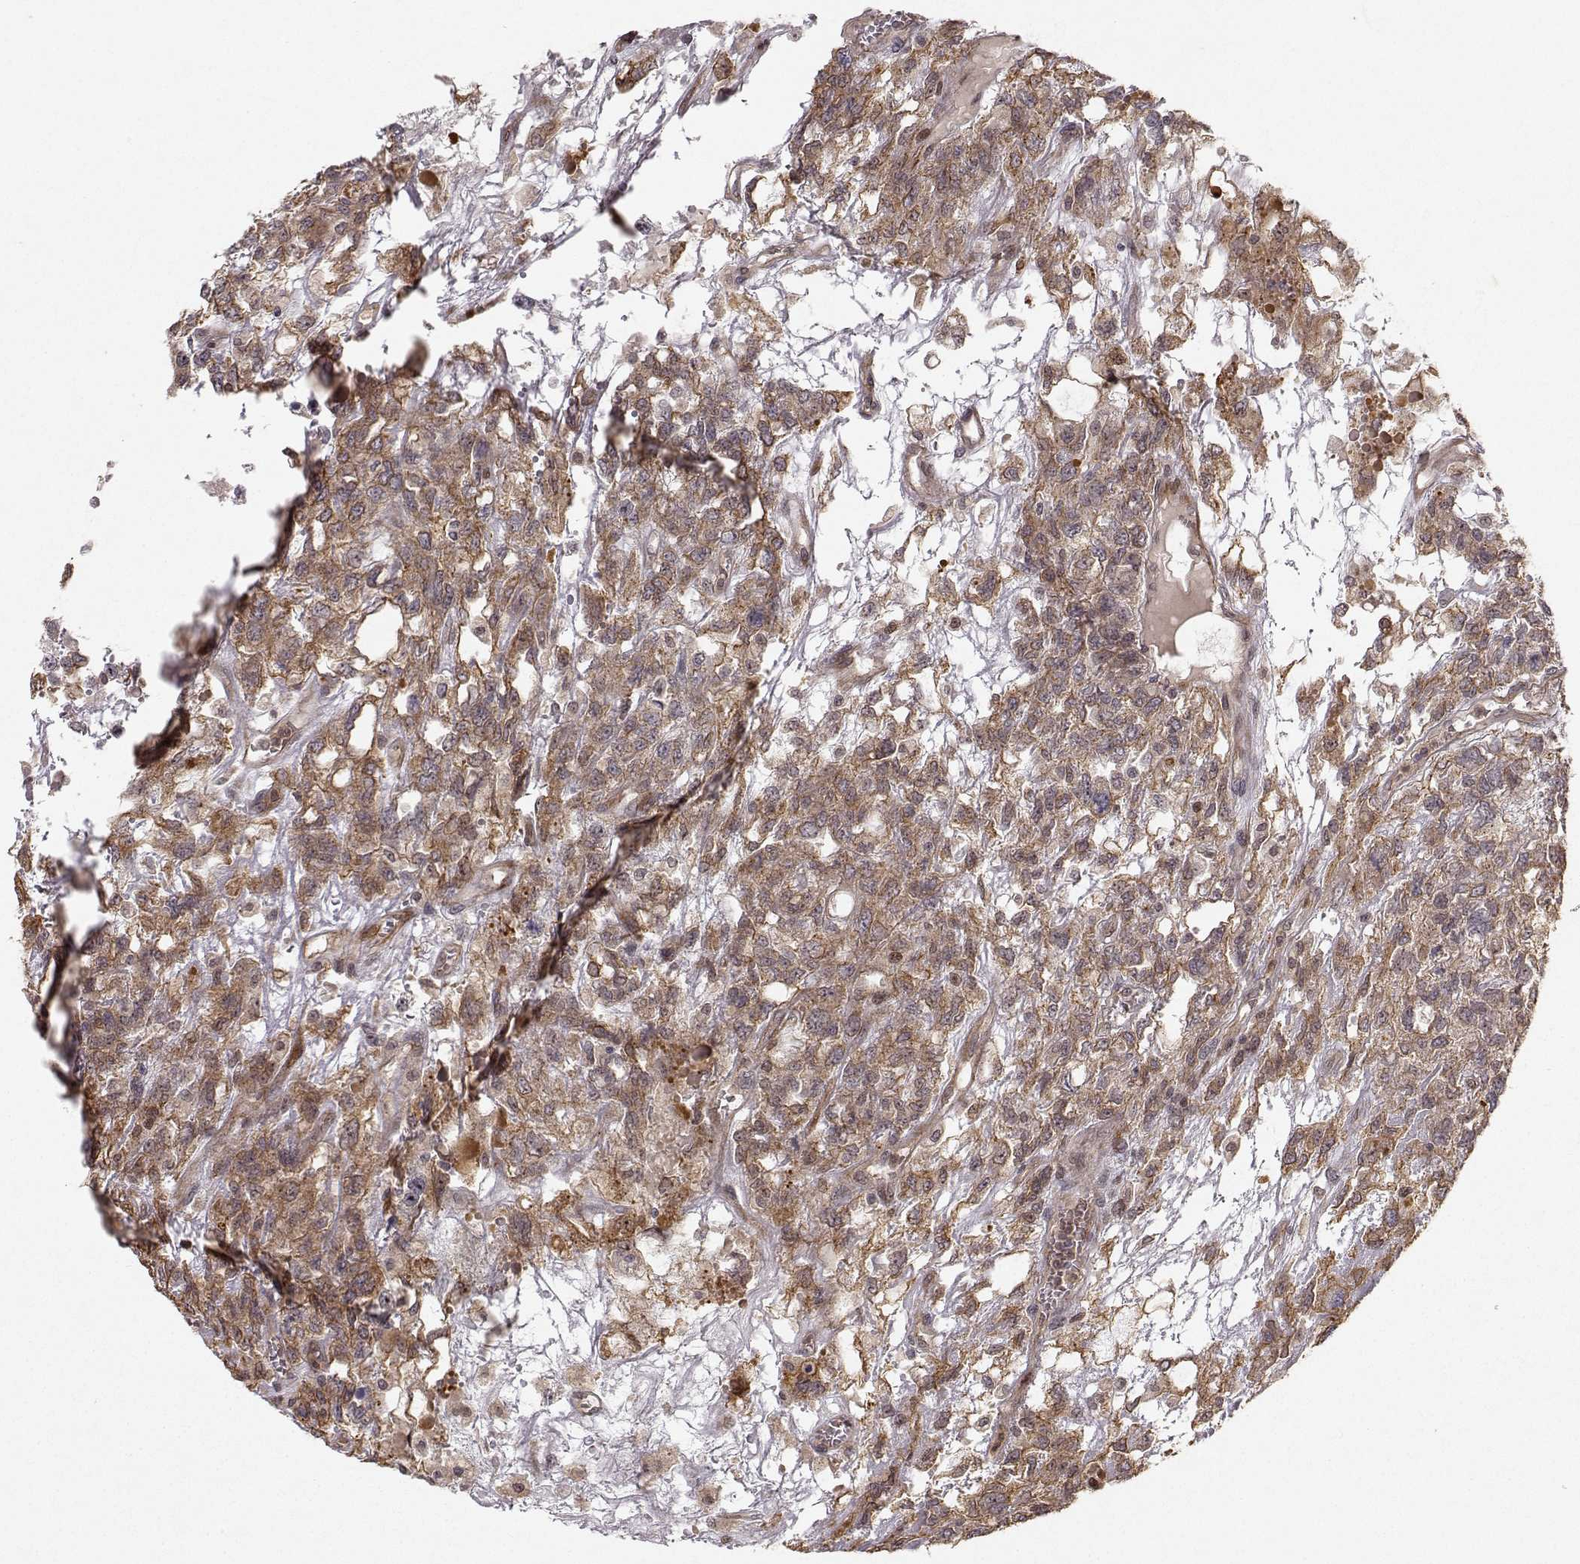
{"staining": {"intensity": "moderate", "quantity": "25%-75%", "location": "cytoplasmic/membranous"}, "tissue": "testis cancer", "cell_type": "Tumor cells", "image_type": "cancer", "snomed": [{"axis": "morphology", "description": "Seminoma, NOS"}, {"axis": "topography", "description": "Testis"}], "caption": "Tumor cells demonstrate medium levels of moderate cytoplasmic/membranous expression in about 25%-75% of cells in seminoma (testis). (Stains: DAB (3,3'-diaminobenzidine) in brown, nuclei in blue, Microscopy: brightfield microscopy at high magnification).", "gene": "APC", "patient": {"sex": "male", "age": 52}}